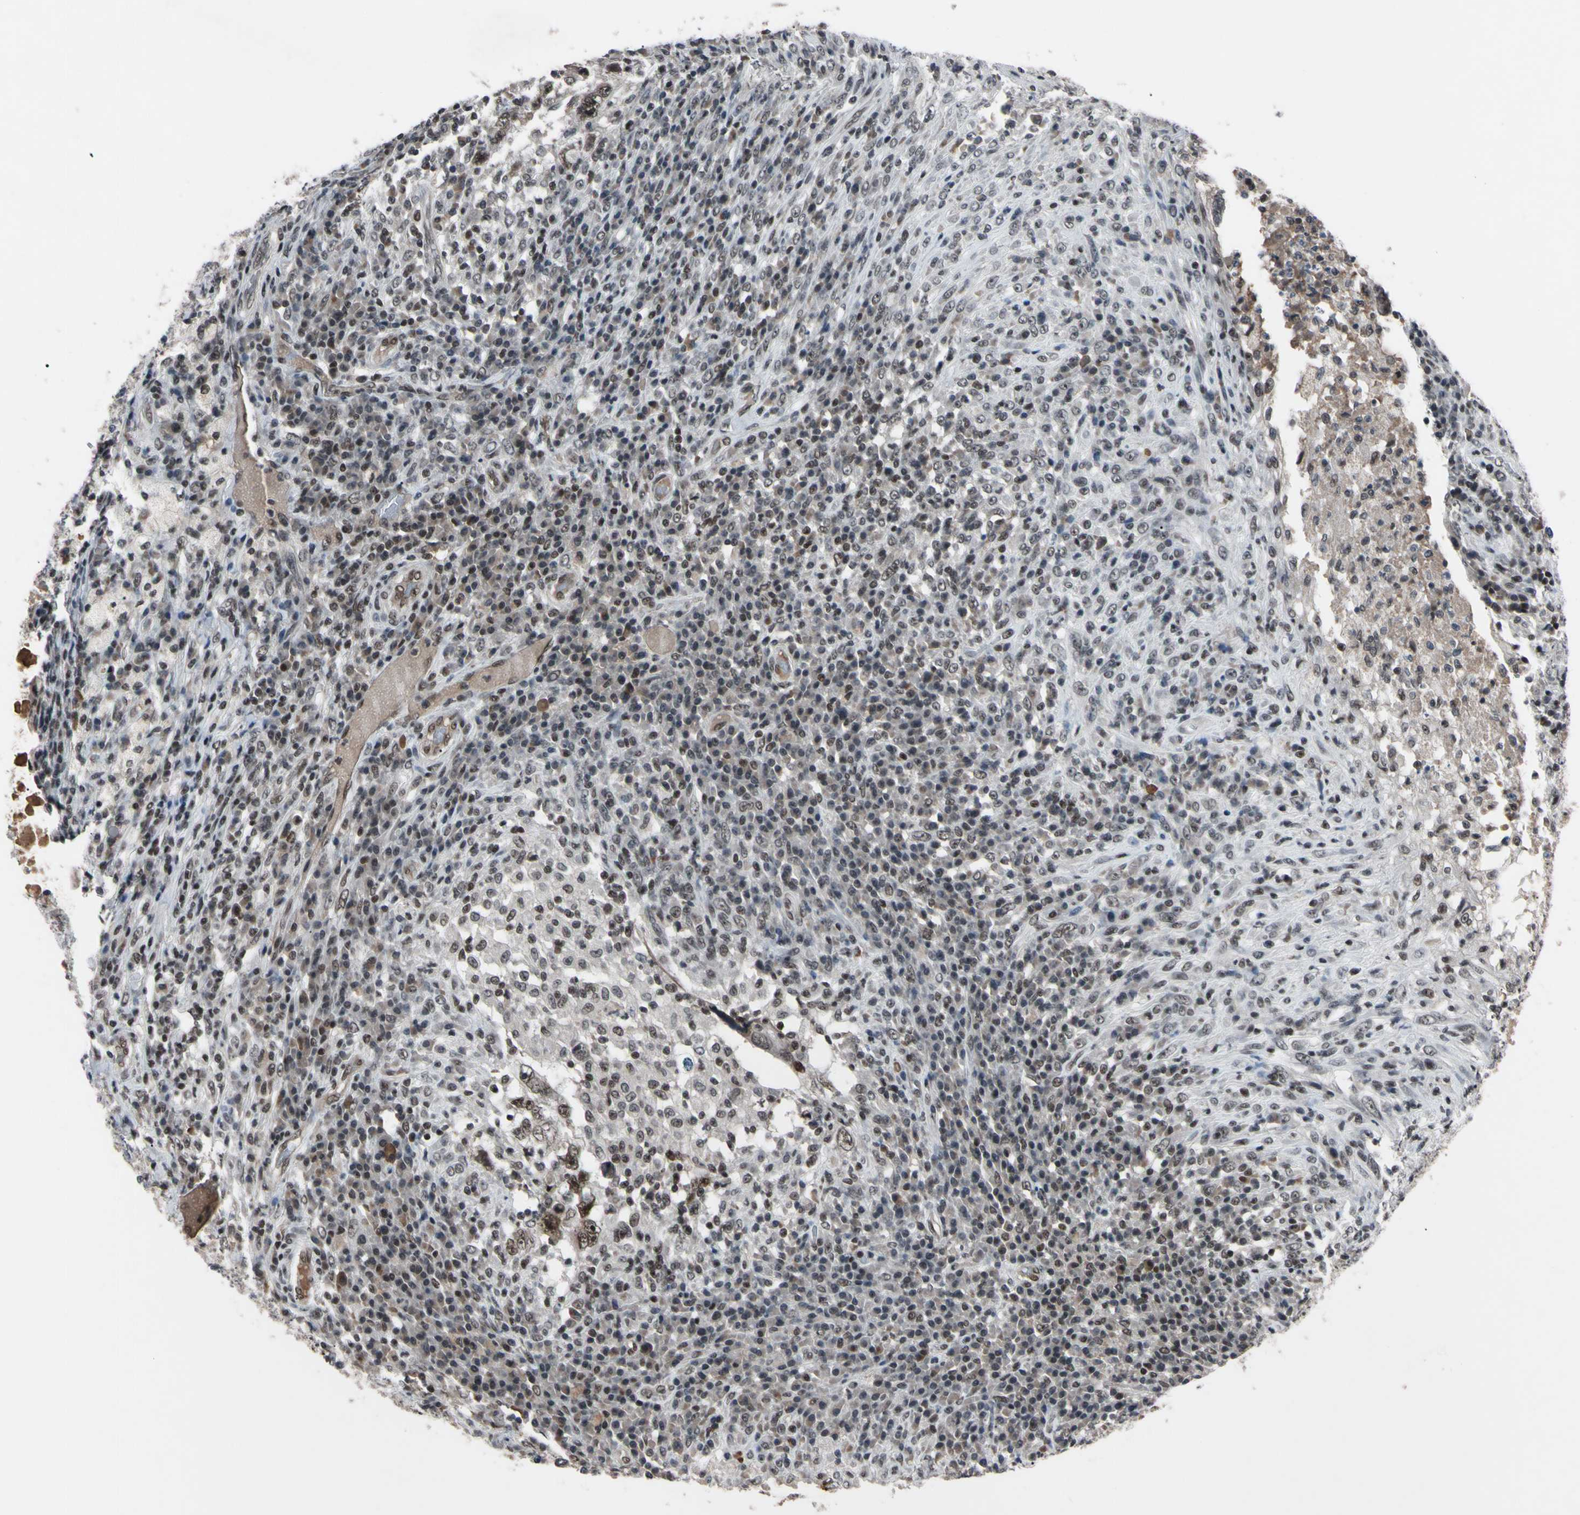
{"staining": {"intensity": "weak", "quantity": "25%-75%", "location": "nuclear"}, "tissue": "testis cancer", "cell_type": "Tumor cells", "image_type": "cancer", "snomed": [{"axis": "morphology", "description": "Necrosis, NOS"}, {"axis": "morphology", "description": "Carcinoma, Embryonal, NOS"}, {"axis": "topography", "description": "Testis"}], "caption": "A micrograph of testis cancer stained for a protein shows weak nuclear brown staining in tumor cells.", "gene": "YY1", "patient": {"sex": "male", "age": 19}}